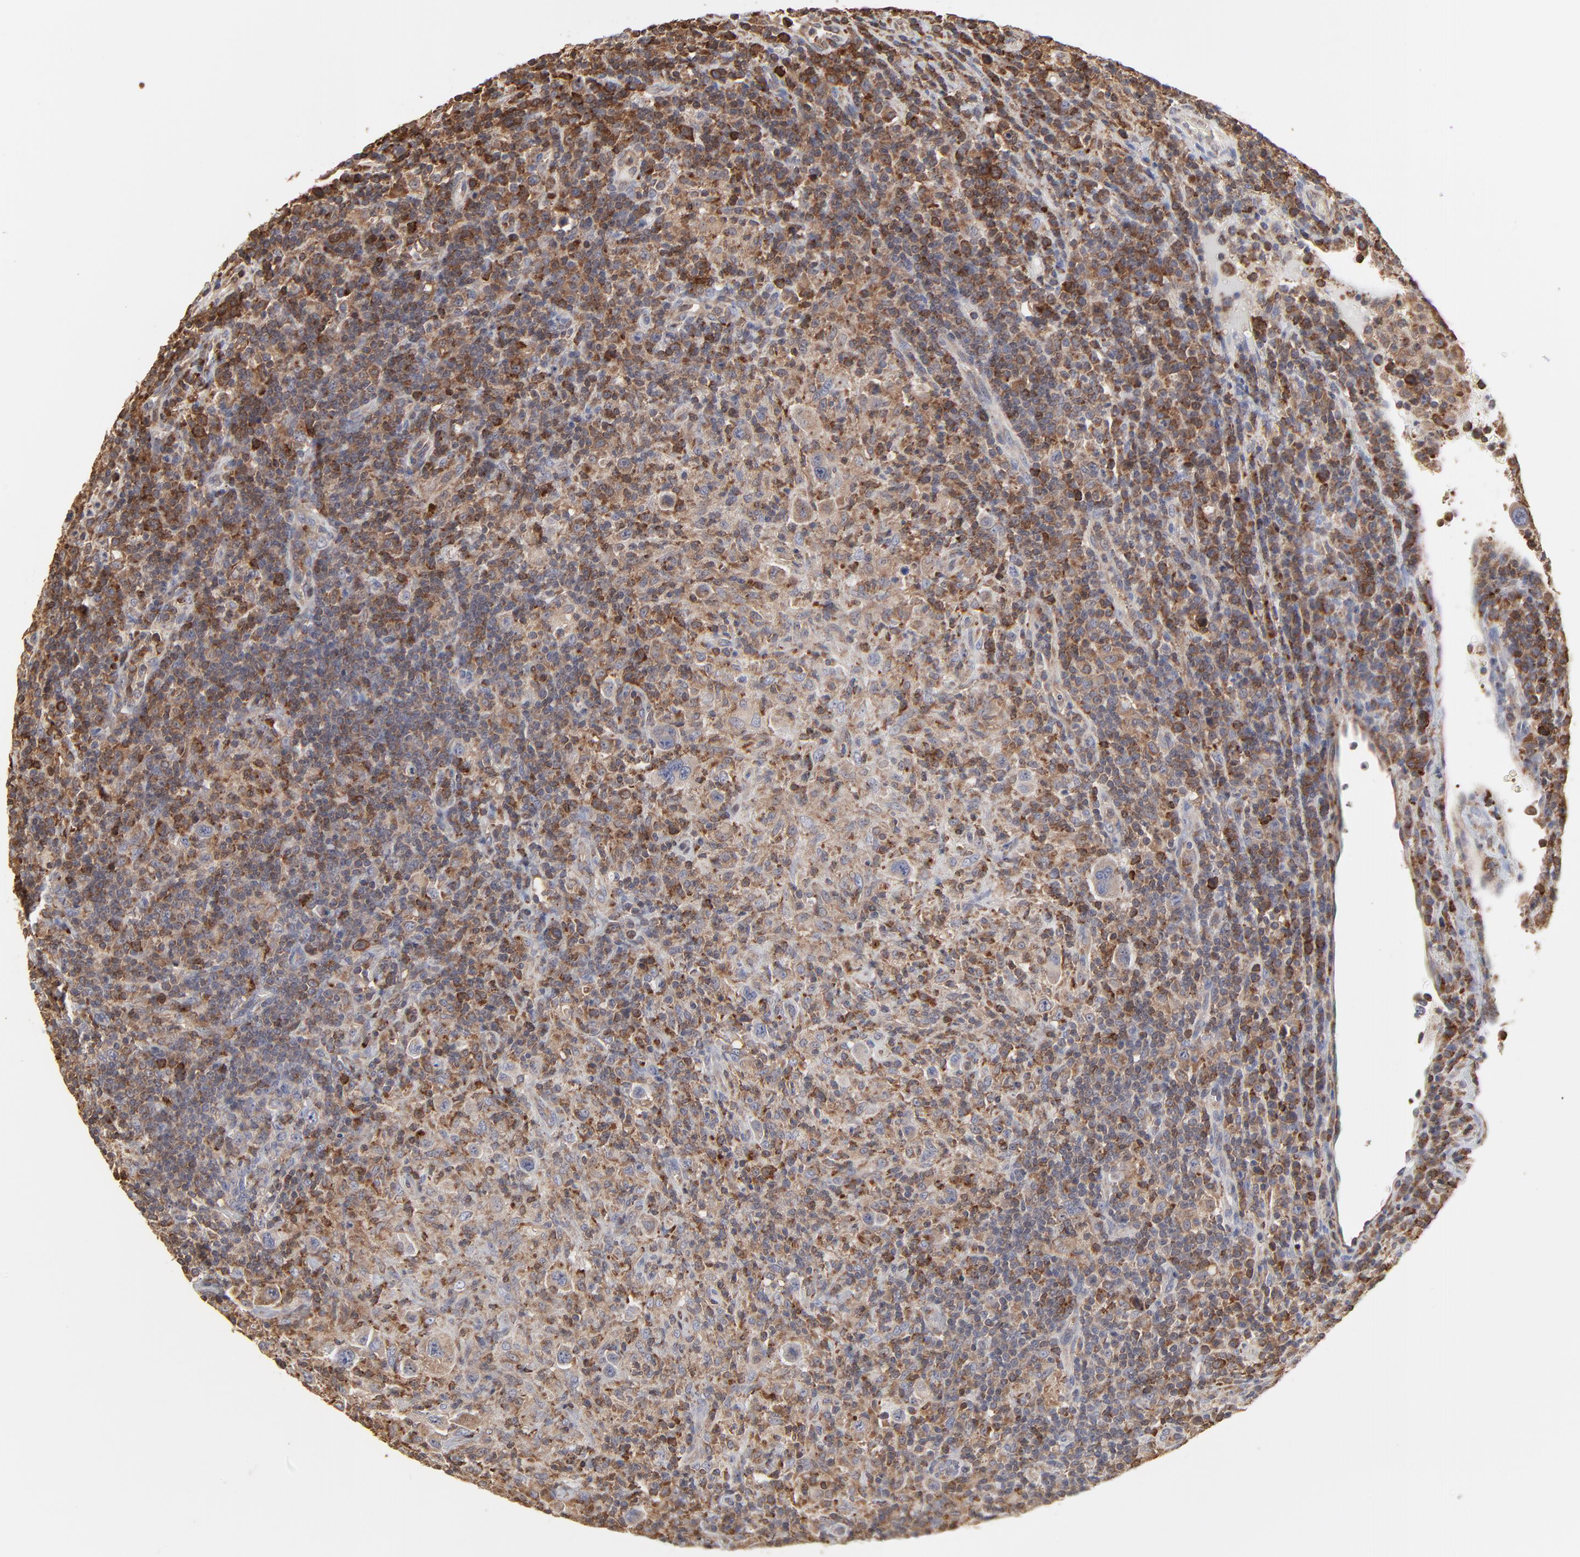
{"staining": {"intensity": "strong", "quantity": ">75%", "location": "cytoplasmic/membranous"}, "tissue": "lymphoma", "cell_type": "Tumor cells", "image_type": "cancer", "snomed": [{"axis": "morphology", "description": "Hodgkin's disease, NOS"}, {"axis": "topography", "description": "Lymph node"}], "caption": "Hodgkin's disease stained for a protein exhibits strong cytoplasmic/membranous positivity in tumor cells.", "gene": "RNF213", "patient": {"sex": "male", "age": 65}}